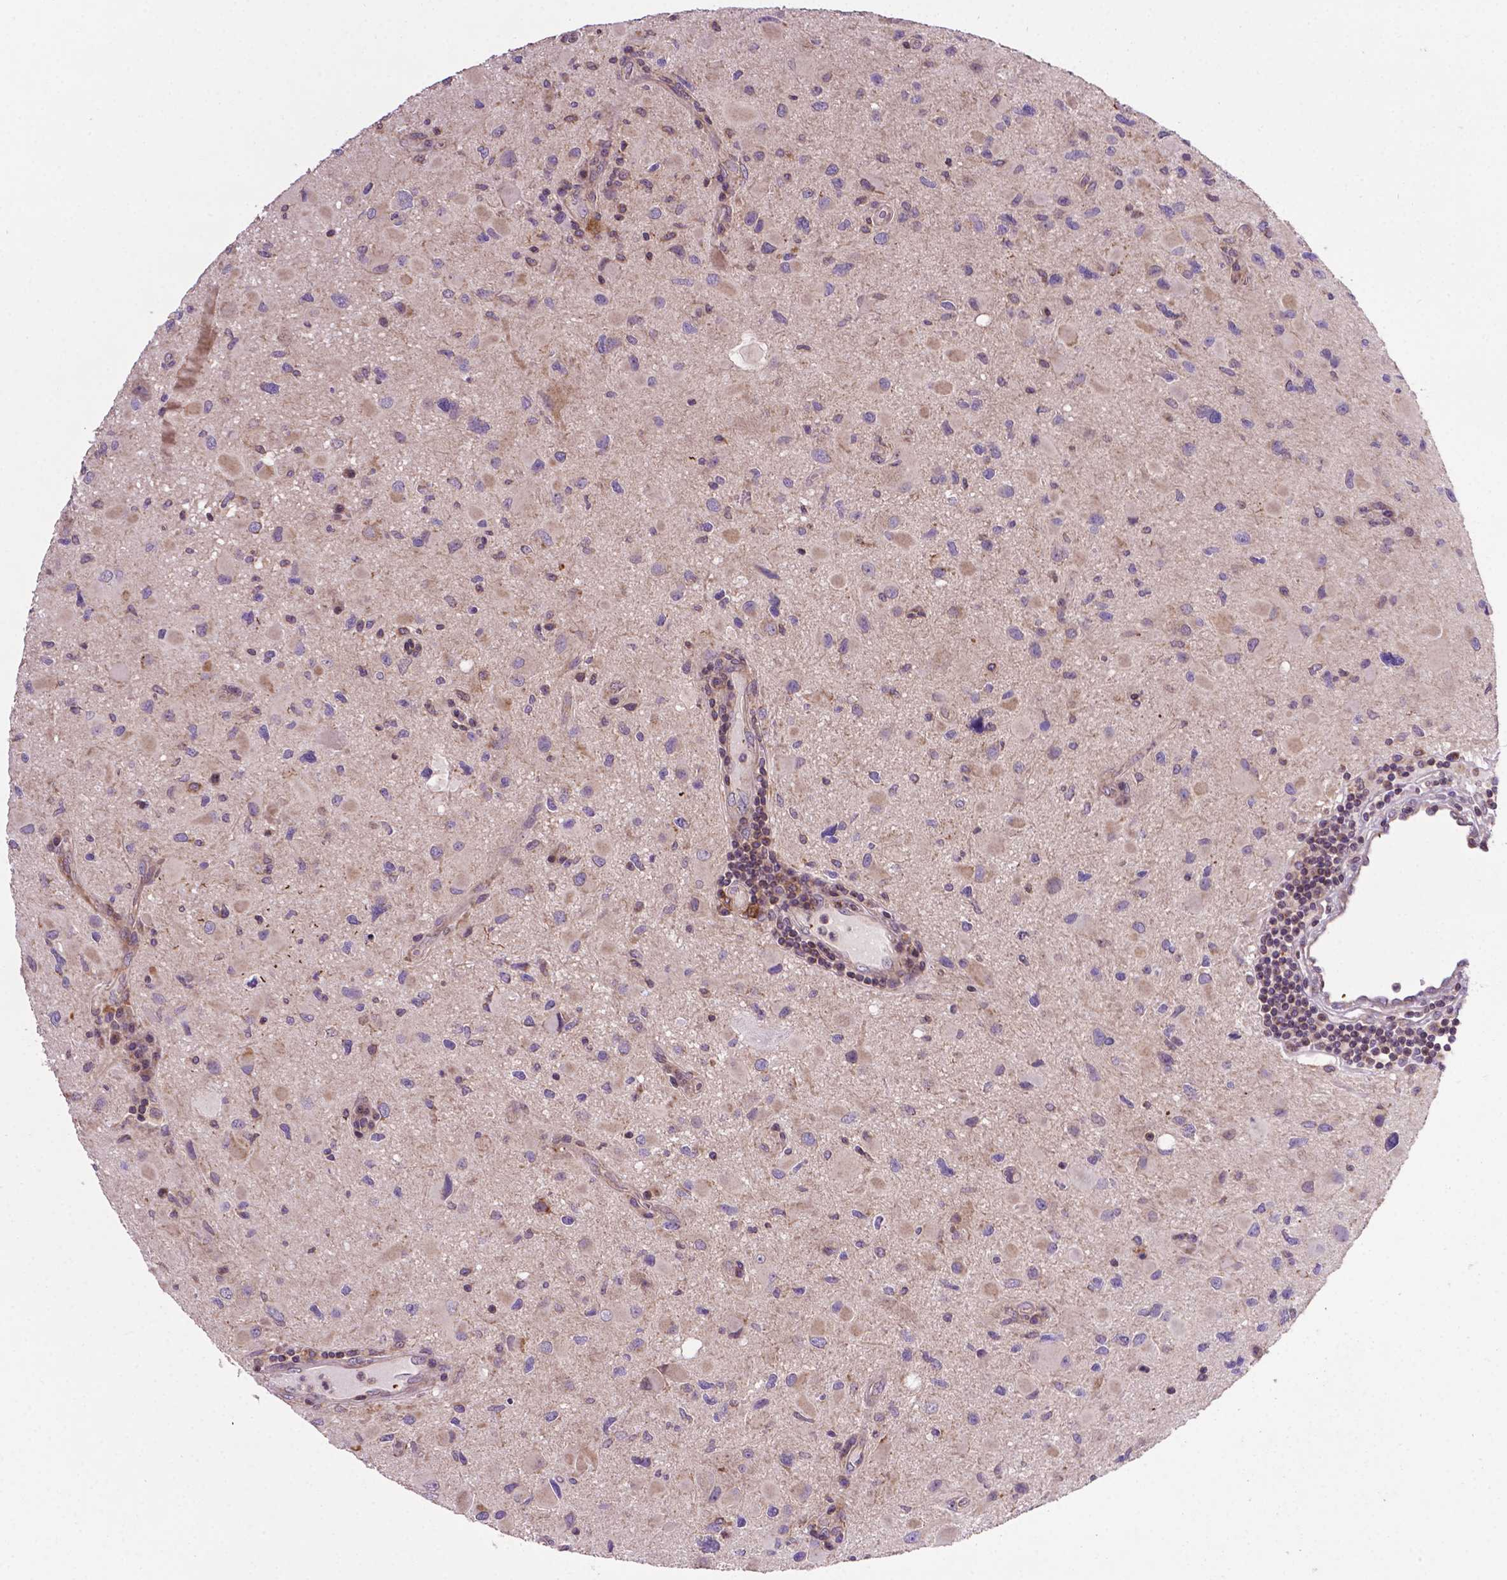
{"staining": {"intensity": "negative", "quantity": "none", "location": "none"}, "tissue": "glioma", "cell_type": "Tumor cells", "image_type": "cancer", "snomed": [{"axis": "morphology", "description": "Glioma, malignant, Low grade"}, {"axis": "topography", "description": "Brain"}], "caption": "The photomicrograph shows no staining of tumor cells in malignant glioma (low-grade).", "gene": "SPNS2", "patient": {"sex": "female", "age": 32}}